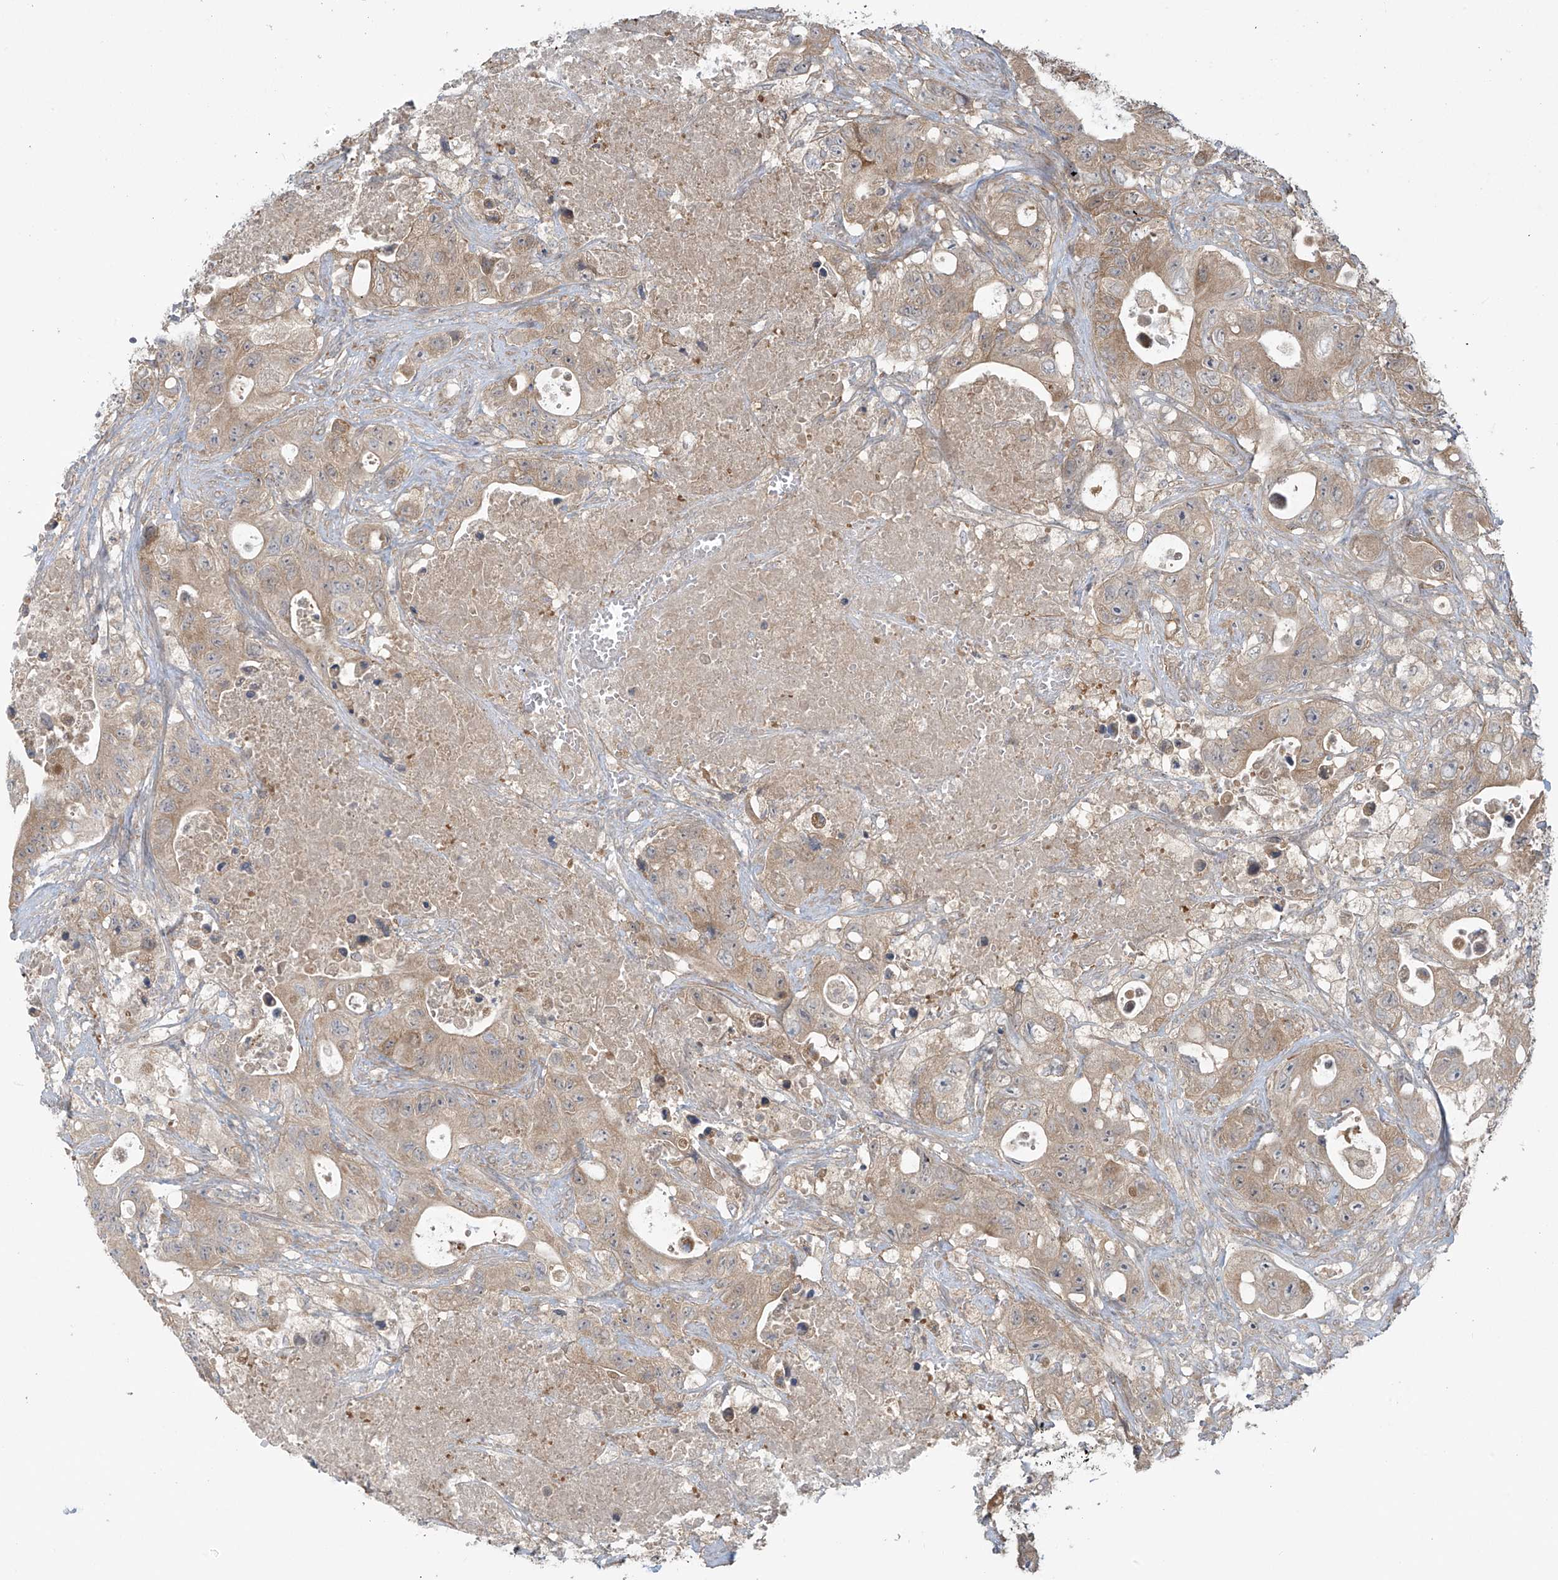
{"staining": {"intensity": "weak", "quantity": ">75%", "location": "cytoplasmic/membranous"}, "tissue": "colorectal cancer", "cell_type": "Tumor cells", "image_type": "cancer", "snomed": [{"axis": "morphology", "description": "Adenocarcinoma, NOS"}, {"axis": "topography", "description": "Colon"}], "caption": "Immunohistochemical staining of human colorectal adenocarcinoma shows low levels of weak cytoplasmic/membranous expression in approximately >75% of tumor cells. Ihc stains the protein of interest in brown and the nuclei are stained blue.", "gene": "HDDC2", "patient": {"sex": "female", "age": 46}}